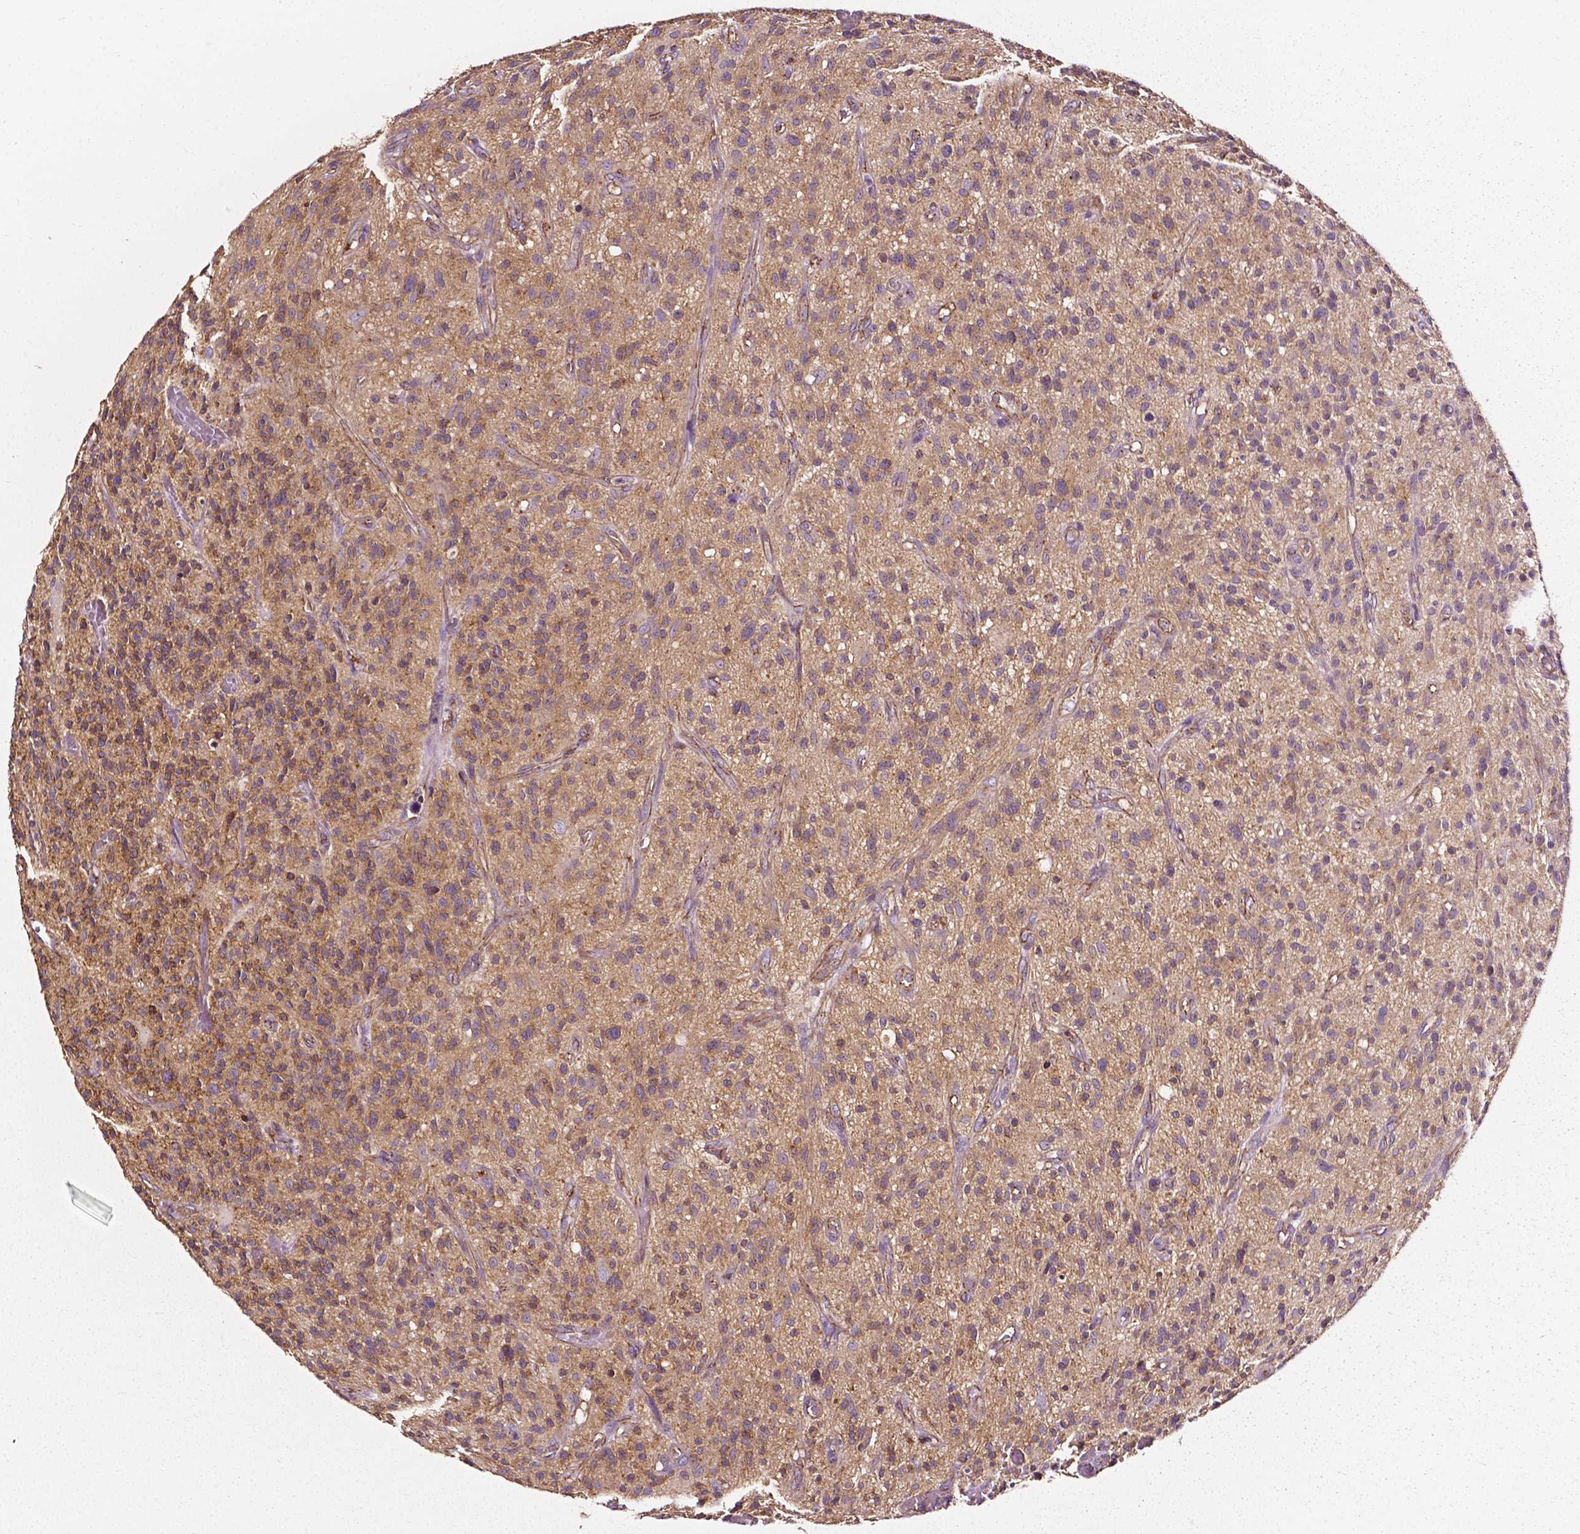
{"staining": {"intensity": "weak", "quantity": ">75%", "location": "cytoplasmic/membranous"}, "tissue": "glioma", "cell_type": "Tumor cells", "image_type": "cancer", "snomed": [{"axis": "morphology", "description": "Glioma, malignant, High grade"}, {"axis": "topography", "description": "Brain"}], "caption": "Immunohistochemistry photomicrograph of human glioma stained for a protein (brown), which displays low levels of weak cytoplasmic/membranous expression in approximately >75% of tumor cells.", "gene": "ATG16L1", "patient": {"sex": "male", "age": 75}}